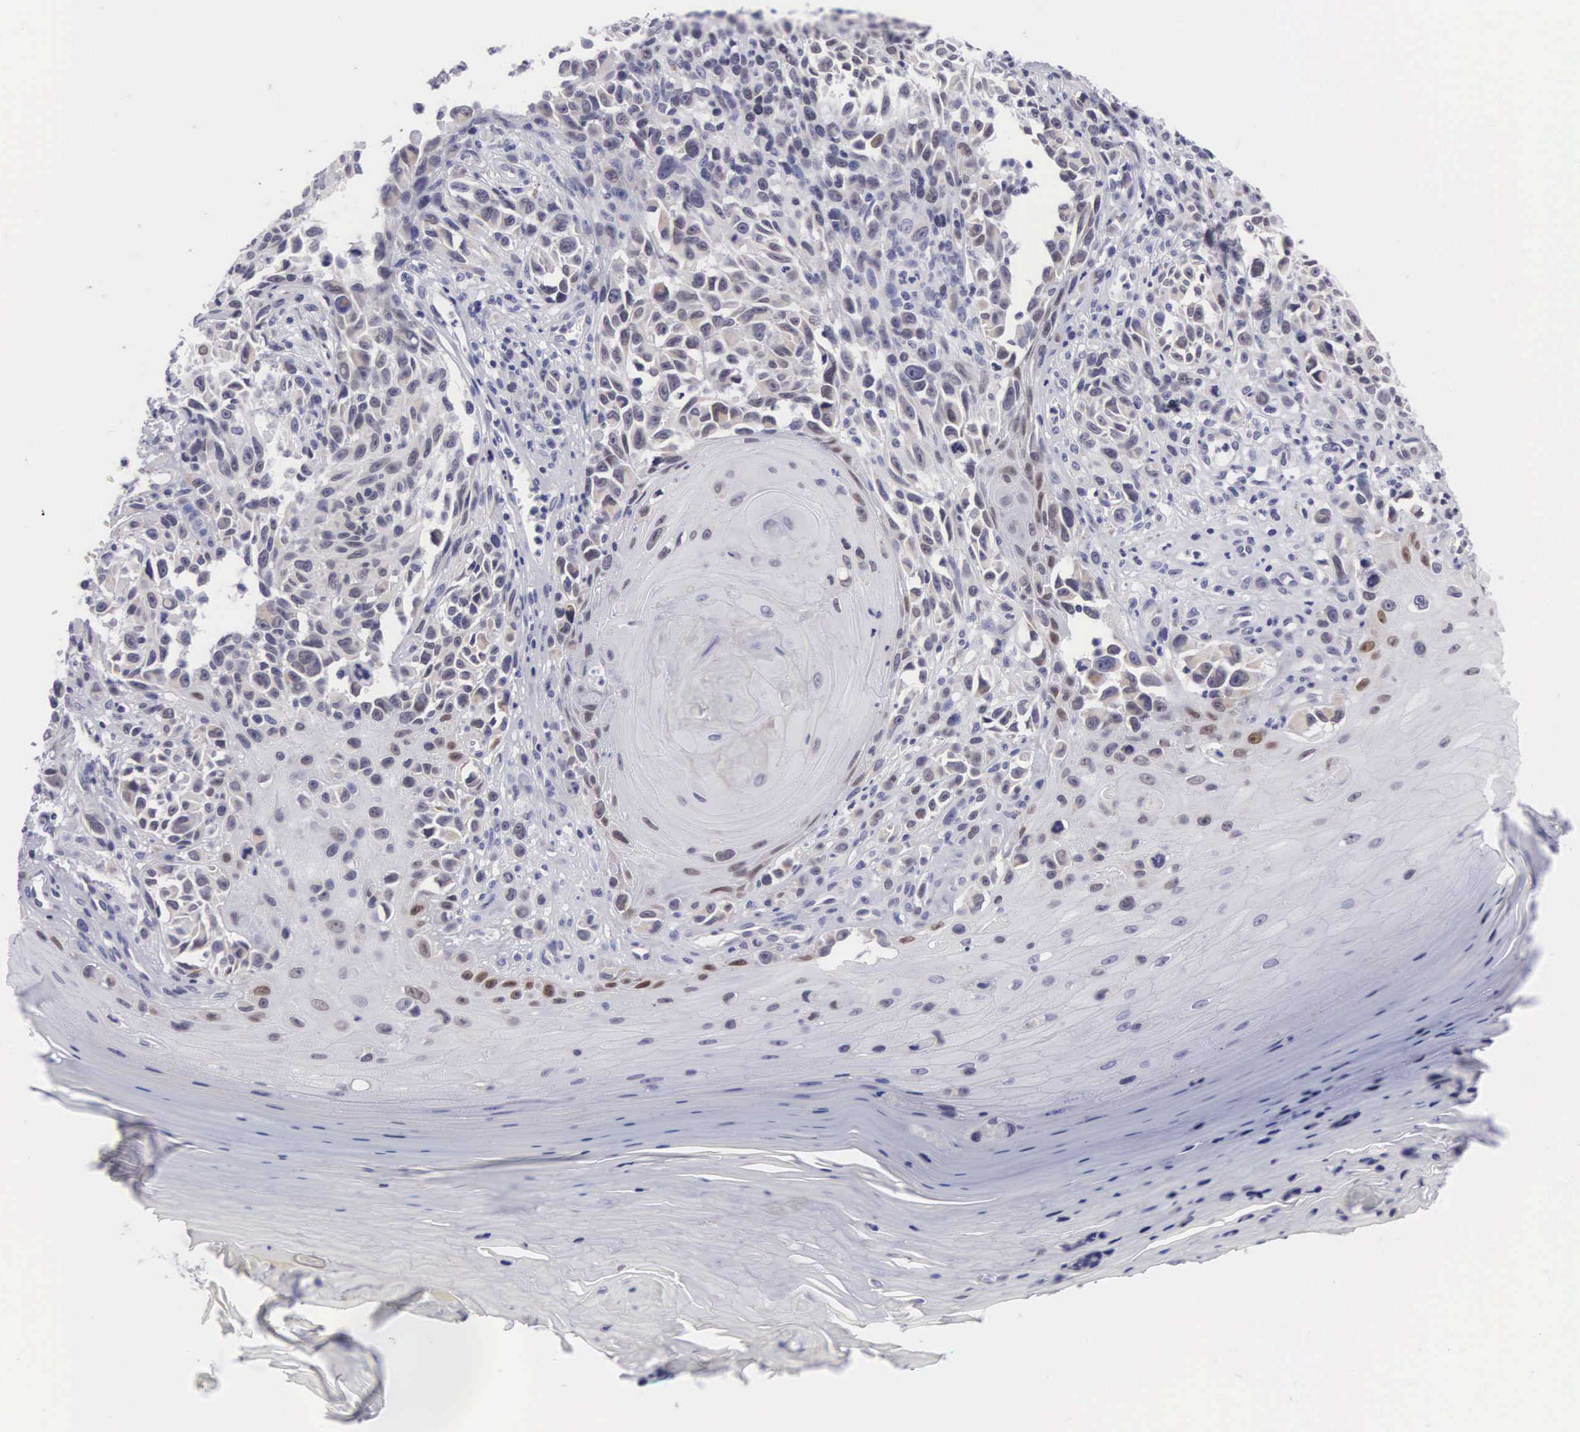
{"staining": {"intensity": "negative", "quantity": "none", "location": "none"}, "tissue": "melanoma", "cell_type": "Tumor cells", "image_type": "cancer", "snomed": [{"axis": "morphology", "description": "Malignant melanoma, NOS"}, {"axis": "topography", "description": "Skin"}], "caption": "Tumor cells show no significant protein expression in malignant melanoma.", "gene": "SOX11", "patient": {"sex": "female", "age": 82}}